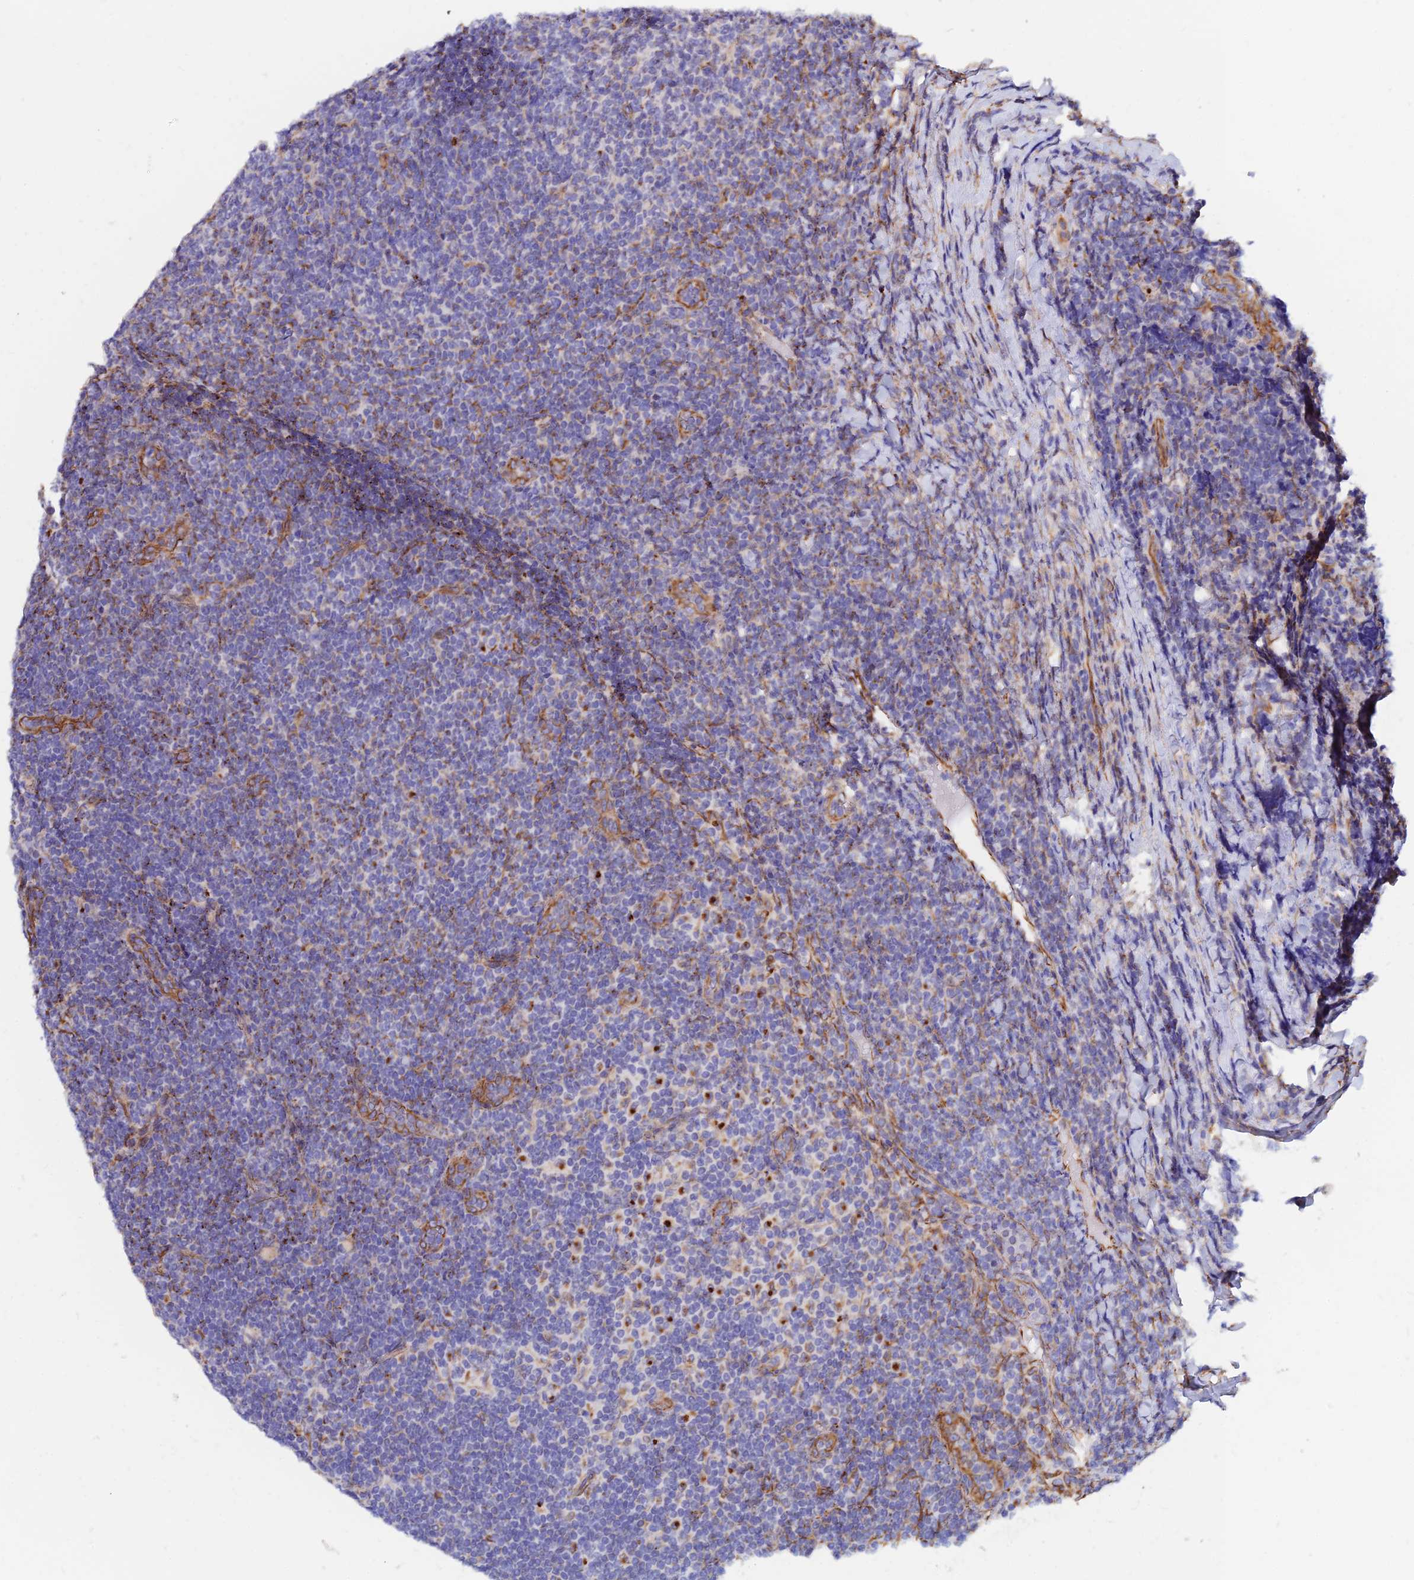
{"staining": {"intensity": "negative", "quantity": "none", "location": "none"}, "tissue": "lymphoma", "cell_type": "Tumor cells", "image_type": "cancer", "snomed": [{"axis": "morphology", "description": "Malignant lymphoma, non-Hodgkin's type, Low grade"}, {"axis": "topography", "description": "Lymph node"}], "caption": "This is an immunohistochemistry (IHC) image of lymphoma. There is no staining in tumor cells.", "gene": "CDK18", "patient": {"sex": "male", "age": 66}}